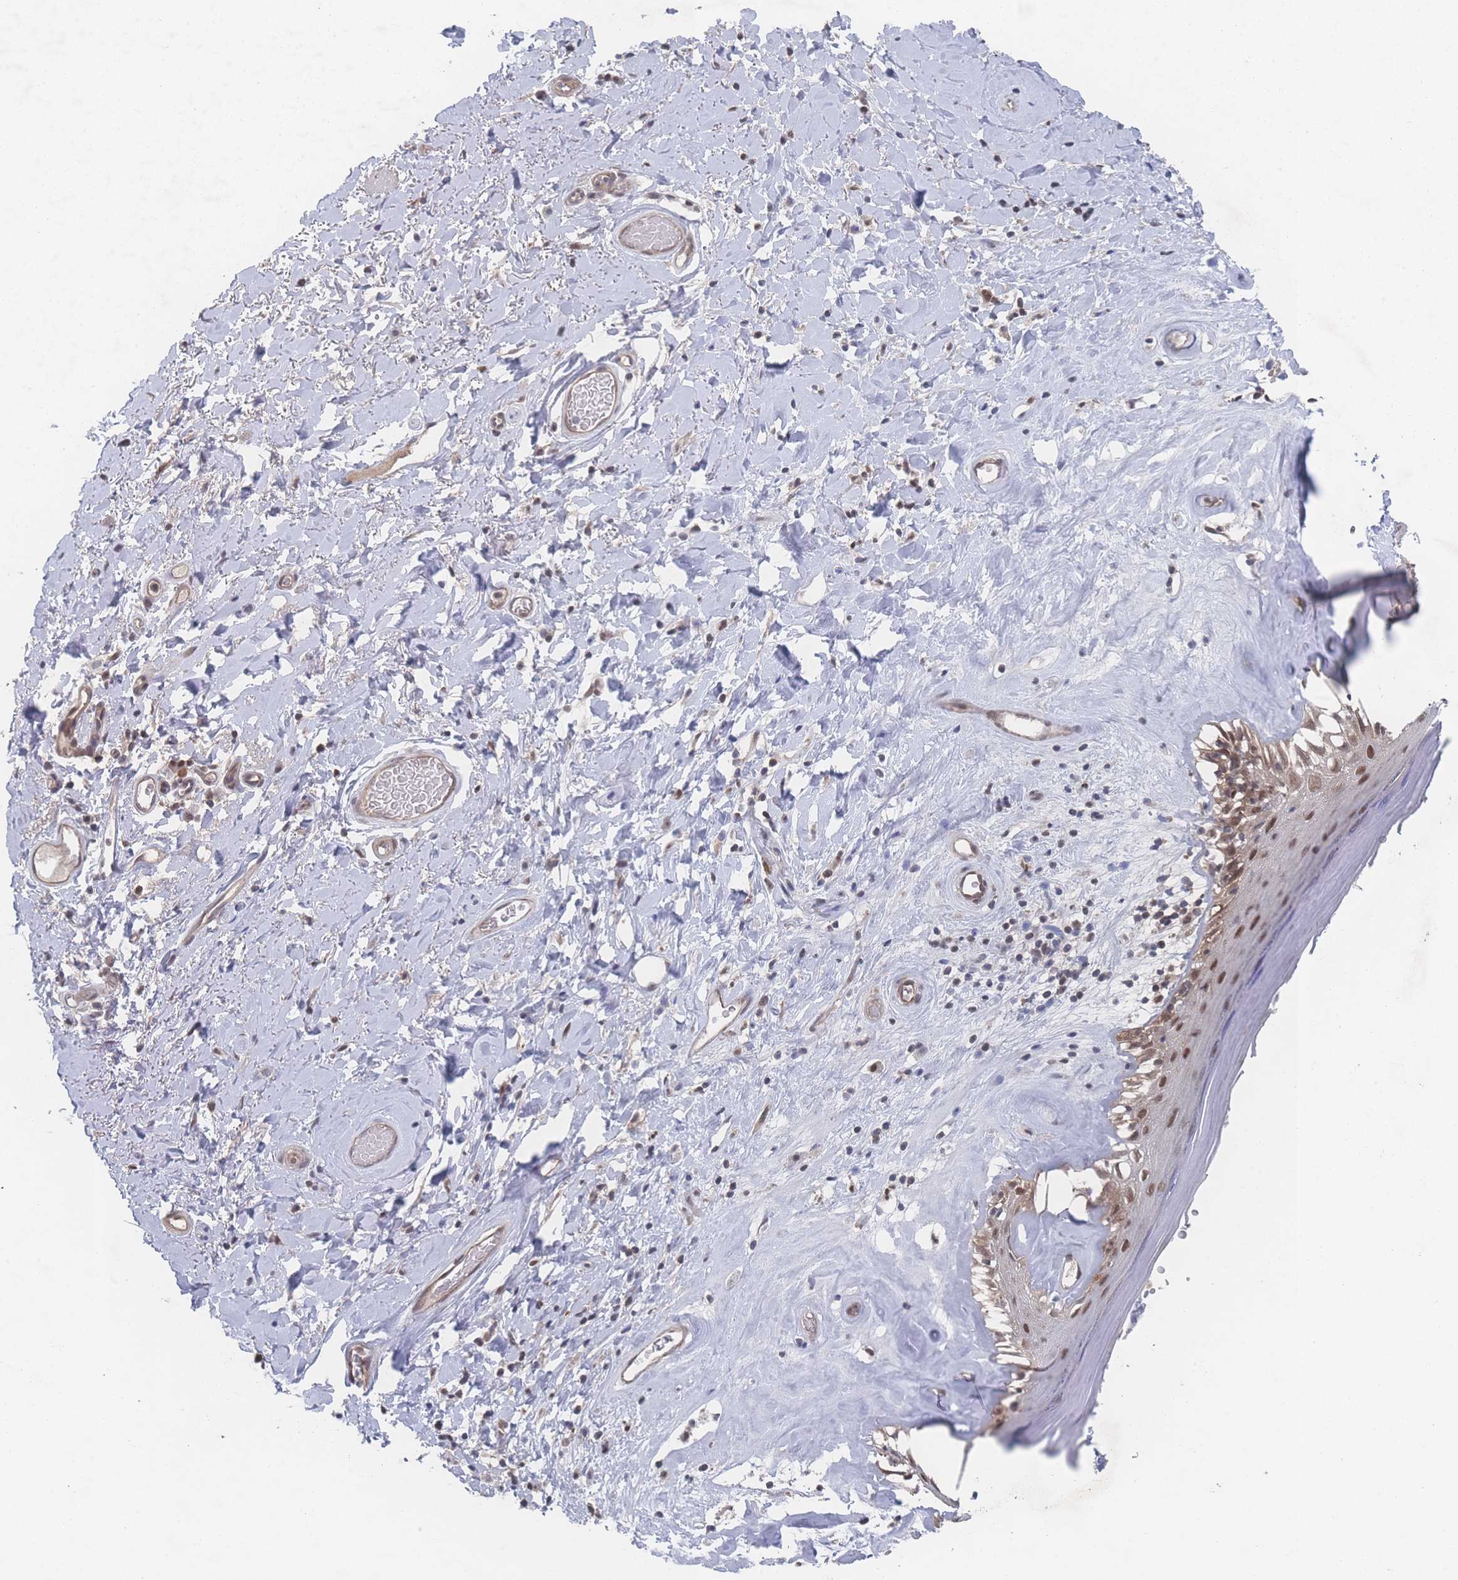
{"staining": {"intensity": "moderate", "quantity": ">75%", "location": "nuclear"}, "tissue": "skin", "cell_type": "Epidermal cells", "image_type": "normal", "snomed": [{"axis": "morphology", "description": "Normal tissue, NOS"}, {"axis": "morphology", "description": "Inflammation, NOS"}, {"axis": "topography", "description": "Vulva"}], "caption": "High-magnification brightfield microscopy of normal skin stained with DAB (3,3'-diaminobenzidine) (brown) and counterstained with hematoxylin (blue). epidermal cells exhibit moderate nuclear staining is seen in about>75% of cells. (brown staining indicates protein expression, while blue staining denotes nuclei).", "gene": "PSMA1", "patient": {"sex": "female", "age": 86}}